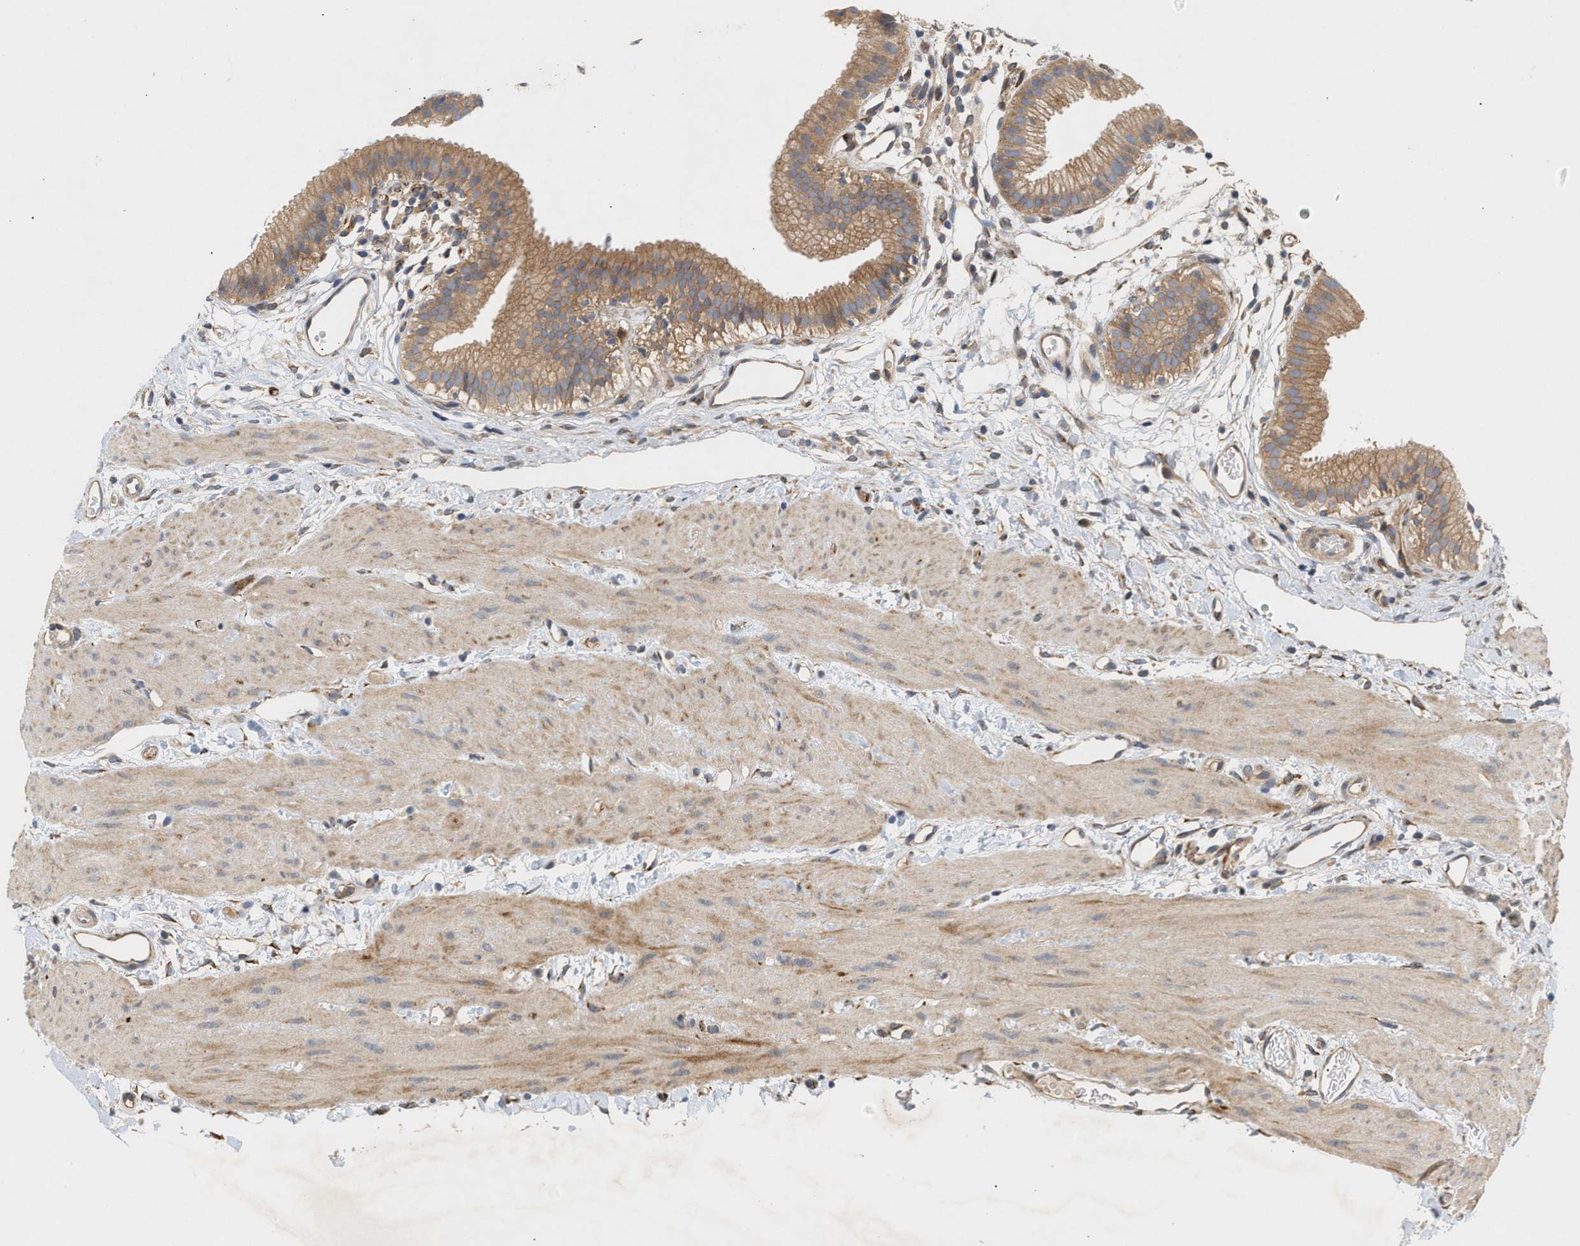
{"staining": {"intensity": "moderate", "quantity": ">75%", "location": "cytoplasmic/membranous"}, "tissue": "gallbladder", "cell_type": "Glandular cells", "image_type": "normal", "snomed": [{"axis": "morphology", "description": "Normal tissue, NOS"}, {"axis": "topography", "description": "Gallbladder"}], "caption": "DAB immunohistochemical staining of unremarkable human gallbladder displays moderate cytoplasmic/membranous protein staining in about >75% of glandular cells.", "gene": "PLCD1", "patient": {"sex": "female", "age": 26}}